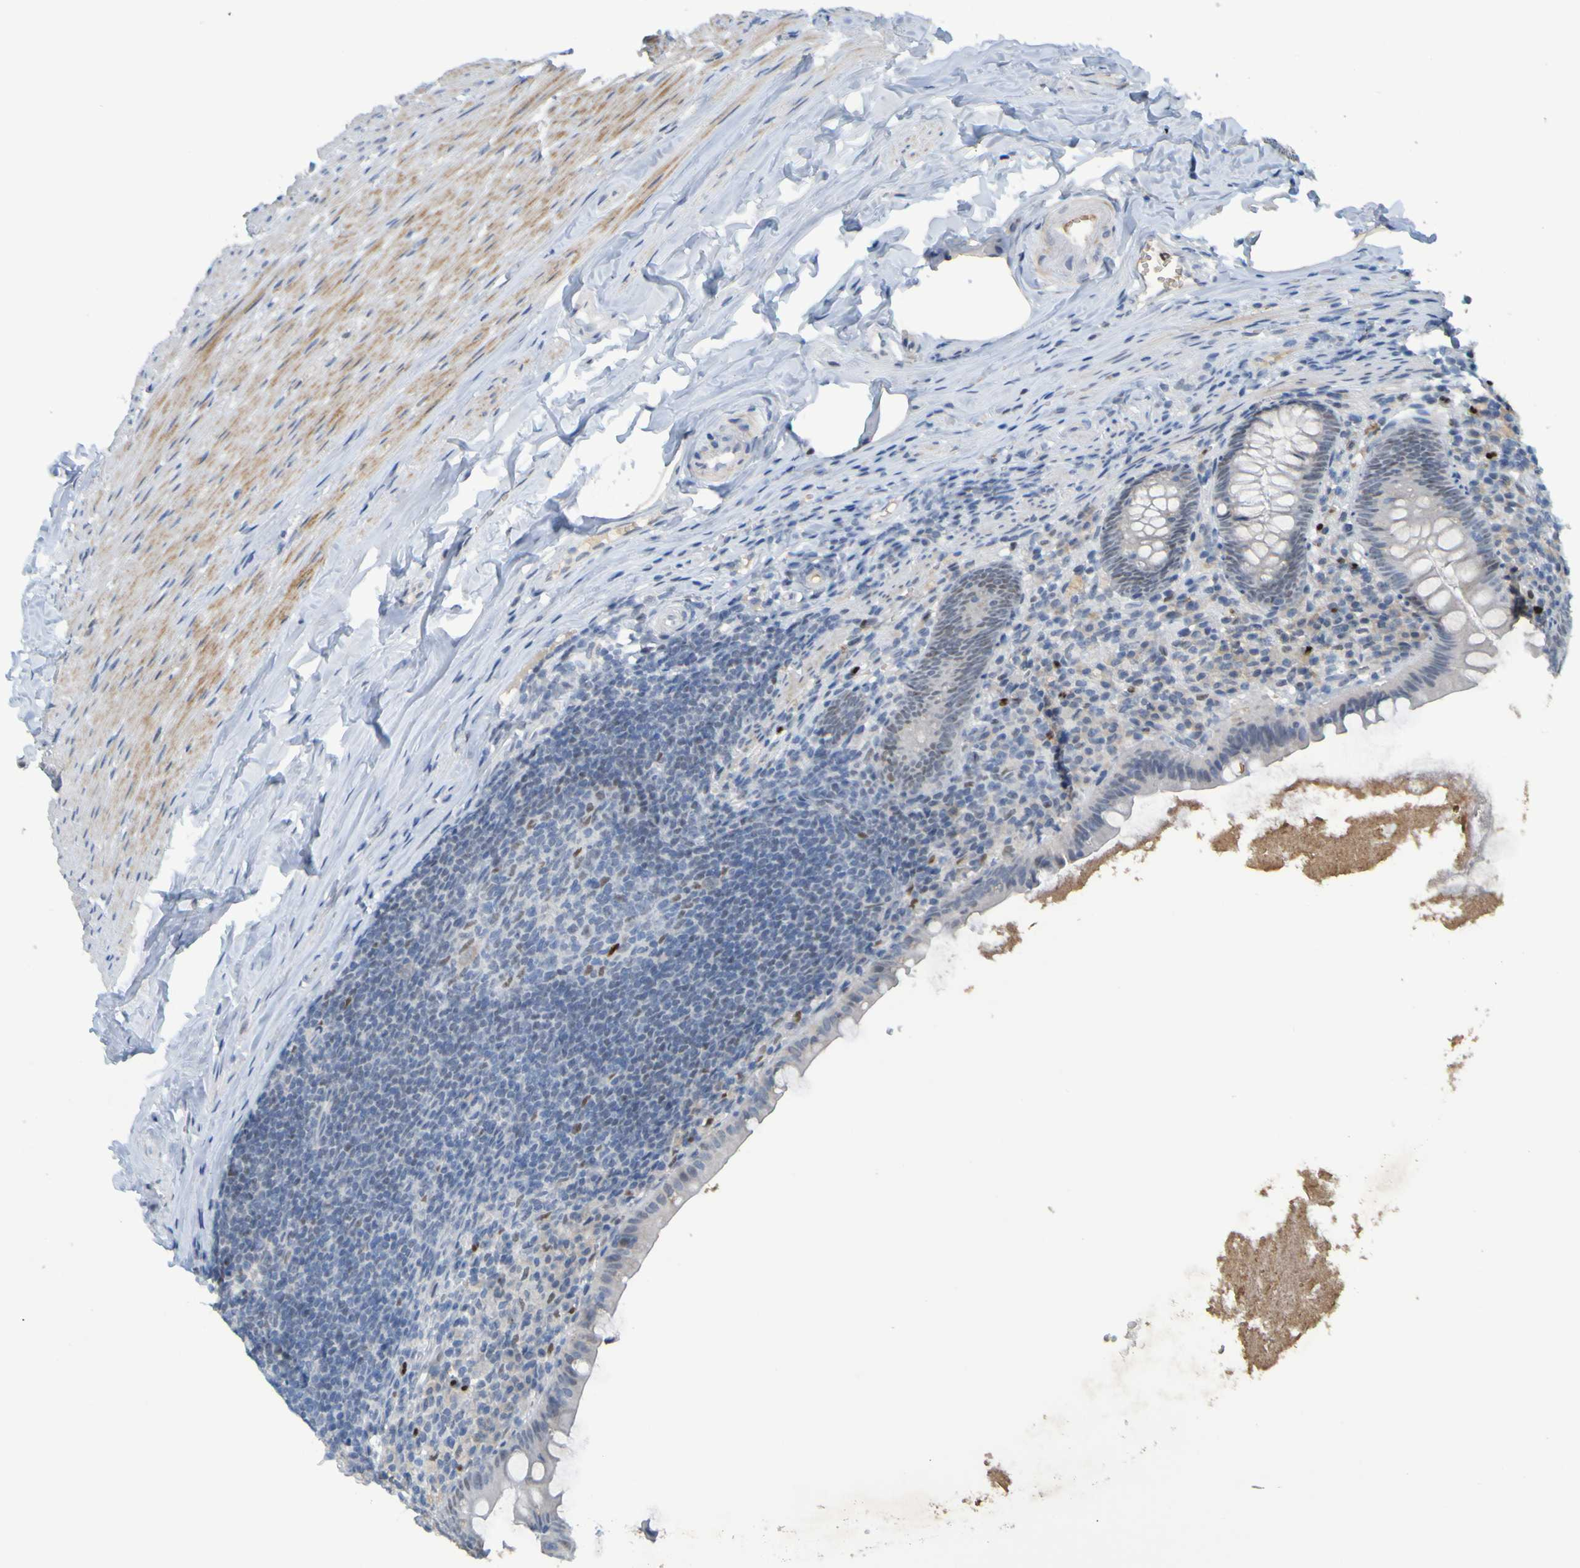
{"staining": {"intensity": "weak", "quantity": "<25%", "location": "nuclear"}, "tissue": "appendix", "cell_type": "Glandular cells", "image_type": "normal", "snomed": [{"axis": "morphology", "description": "Normal tissue, NOS"}, {"axis": "topography", "description": "Appendix"}], "caption": "Normal appendix was stained to show a protein in brown. There is no significant staining in glandular cells.", "gene": "USP36", "patient": {"sex": "male", "age": 52}}